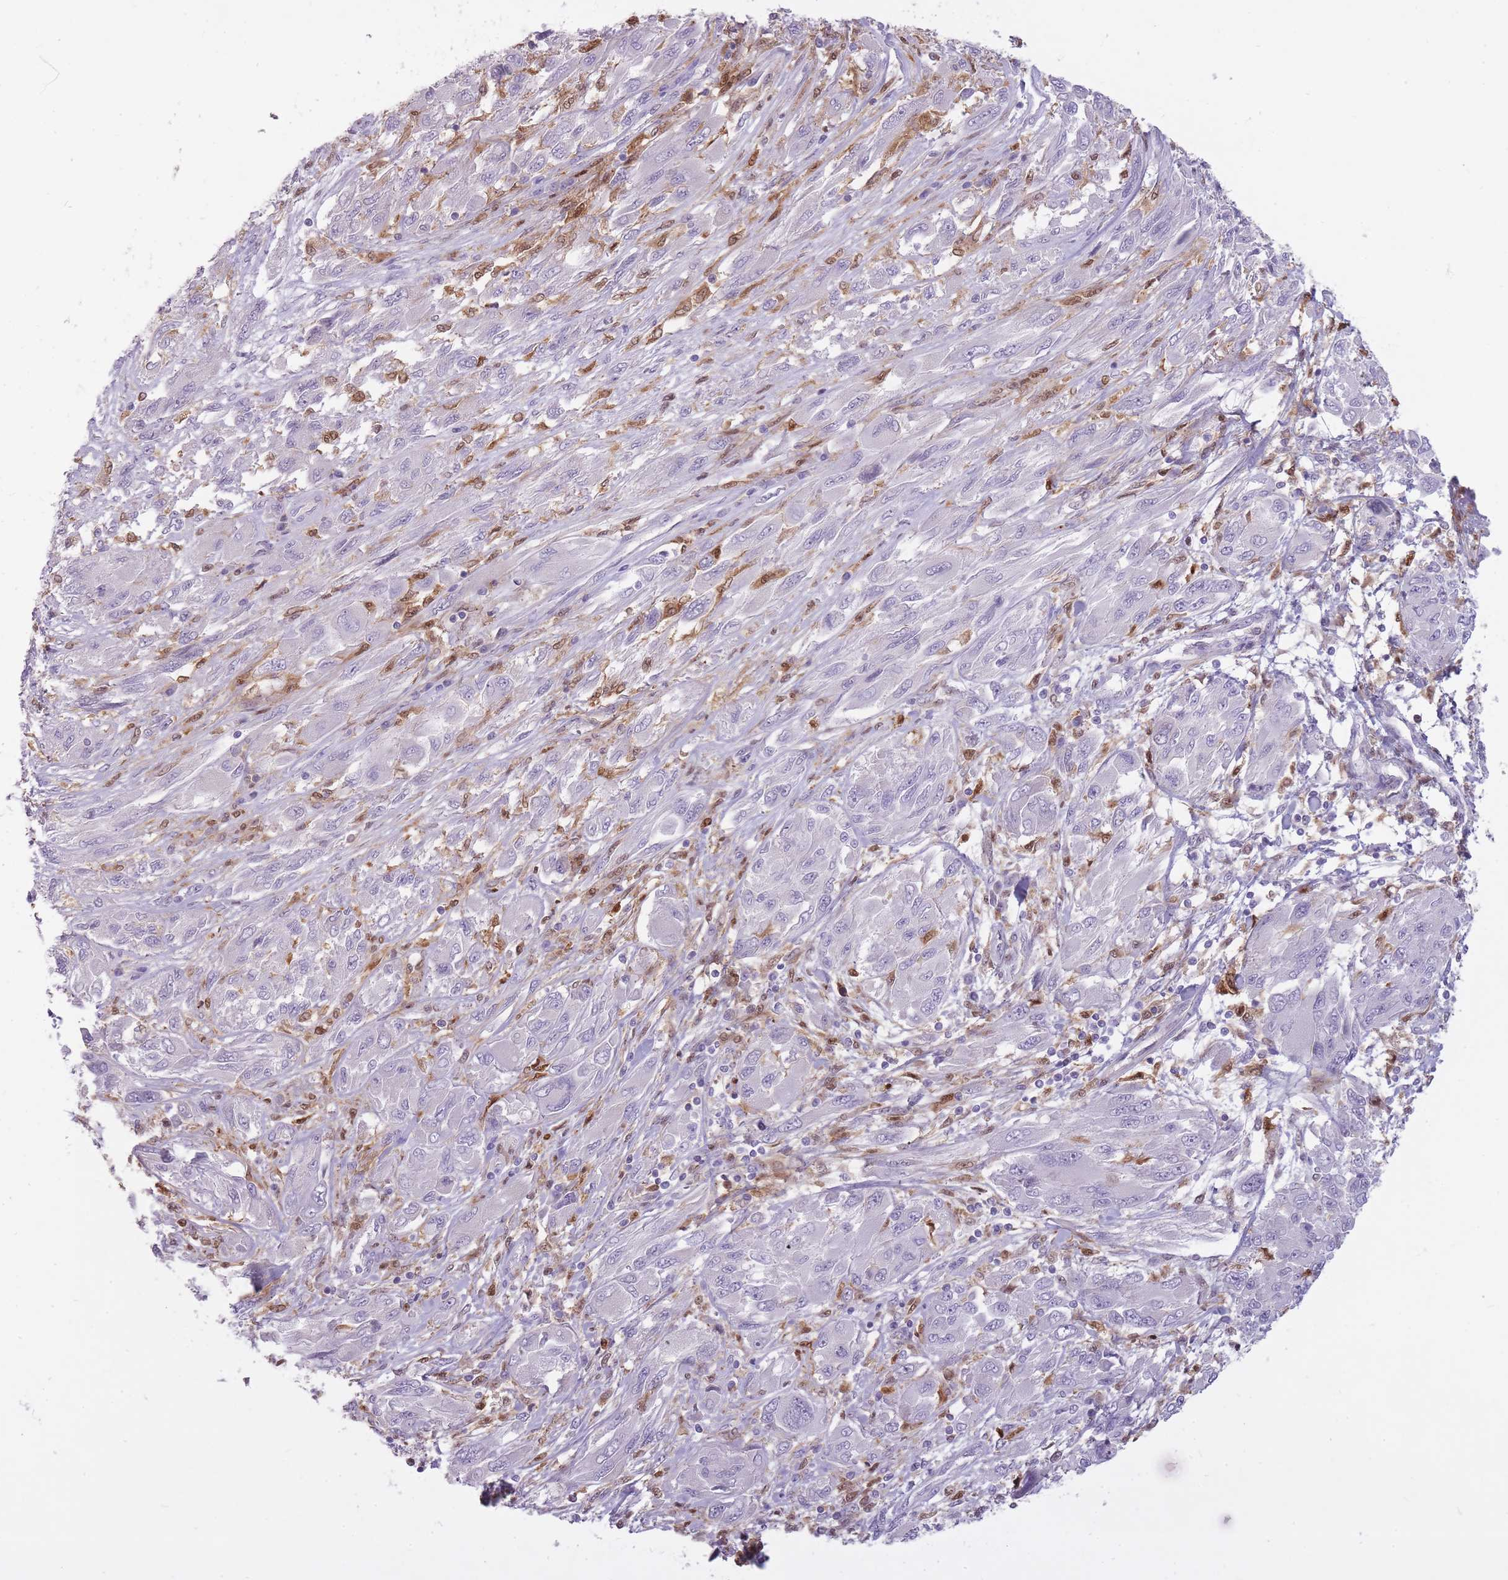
{"staining": {"intensity": "negative", "quantity": "none", "location": "none"}, "tissue": "melanoma", "cell_type": "Tumor cells", "image_type": "cancer", "snomed": [{"axis": "morphology", "description": "Malignant melanoma, NOS"}, {"axis": "topography", "description": "Skin"}], "caption": "Tumor cells are negative for brown protein staining in malignant melanoma.", "gene": "LGALS9", "patient": {"sex": "female", "age": 91}}